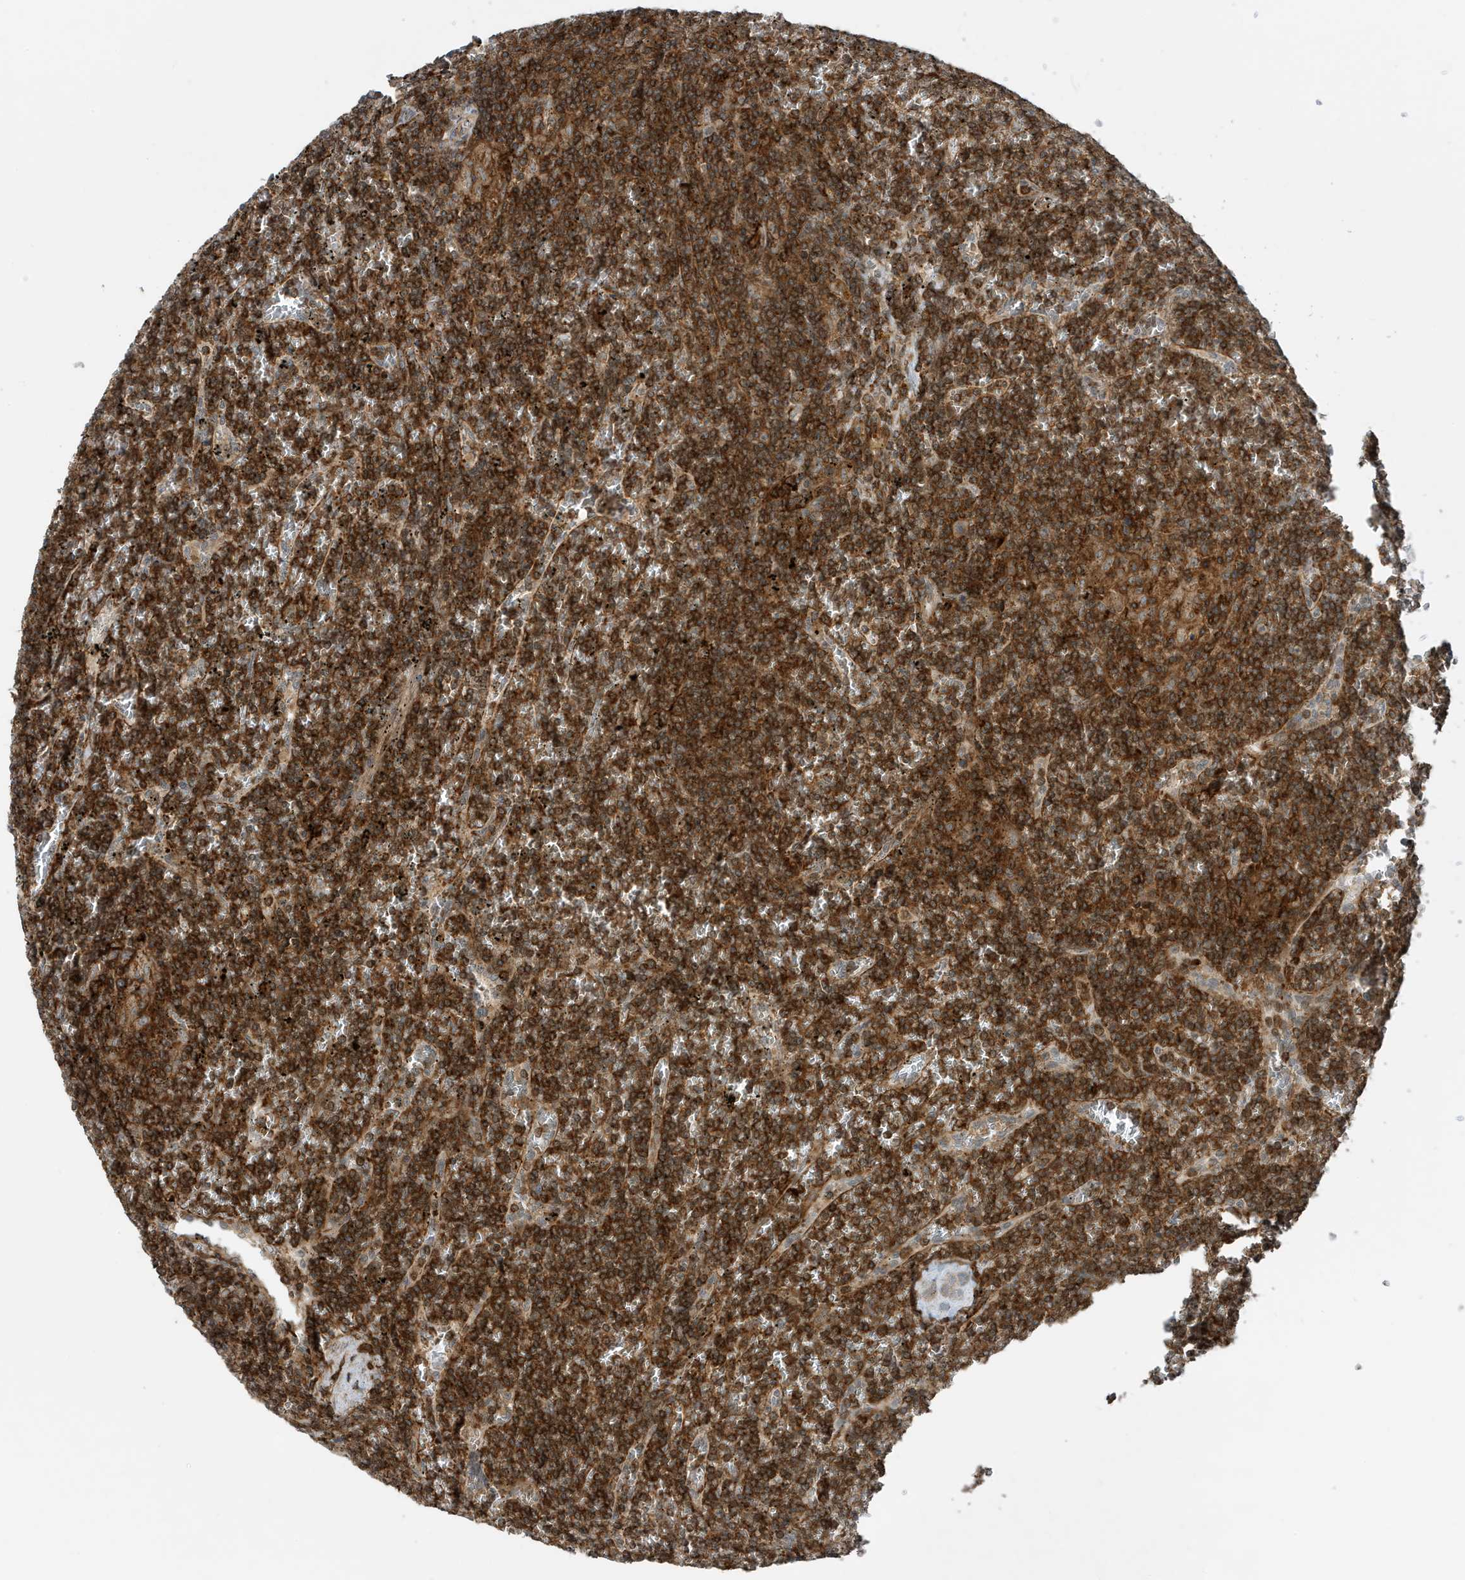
{"staining": {"intensity": "strong", "quantity": ">75%", "location": "cytoplasmic/membranous"}, "tissue": "lymphoma", "cell_type": "Tumor cells", "image_type": "cancer", "snomed": [{"axis": "morphology", "description": "Malignant lymphoma, non-Hodgkin's type, Low grade"}, {"axis": "topography", "description": "Spleen"}], "caption": "Protein analysis of lymphoma tissue shows strong cytoplasmic/membranous staining in about >75% of tumor cells.", "gene": "TATDN3", "patient": {"sex": "female", "age": 19}}